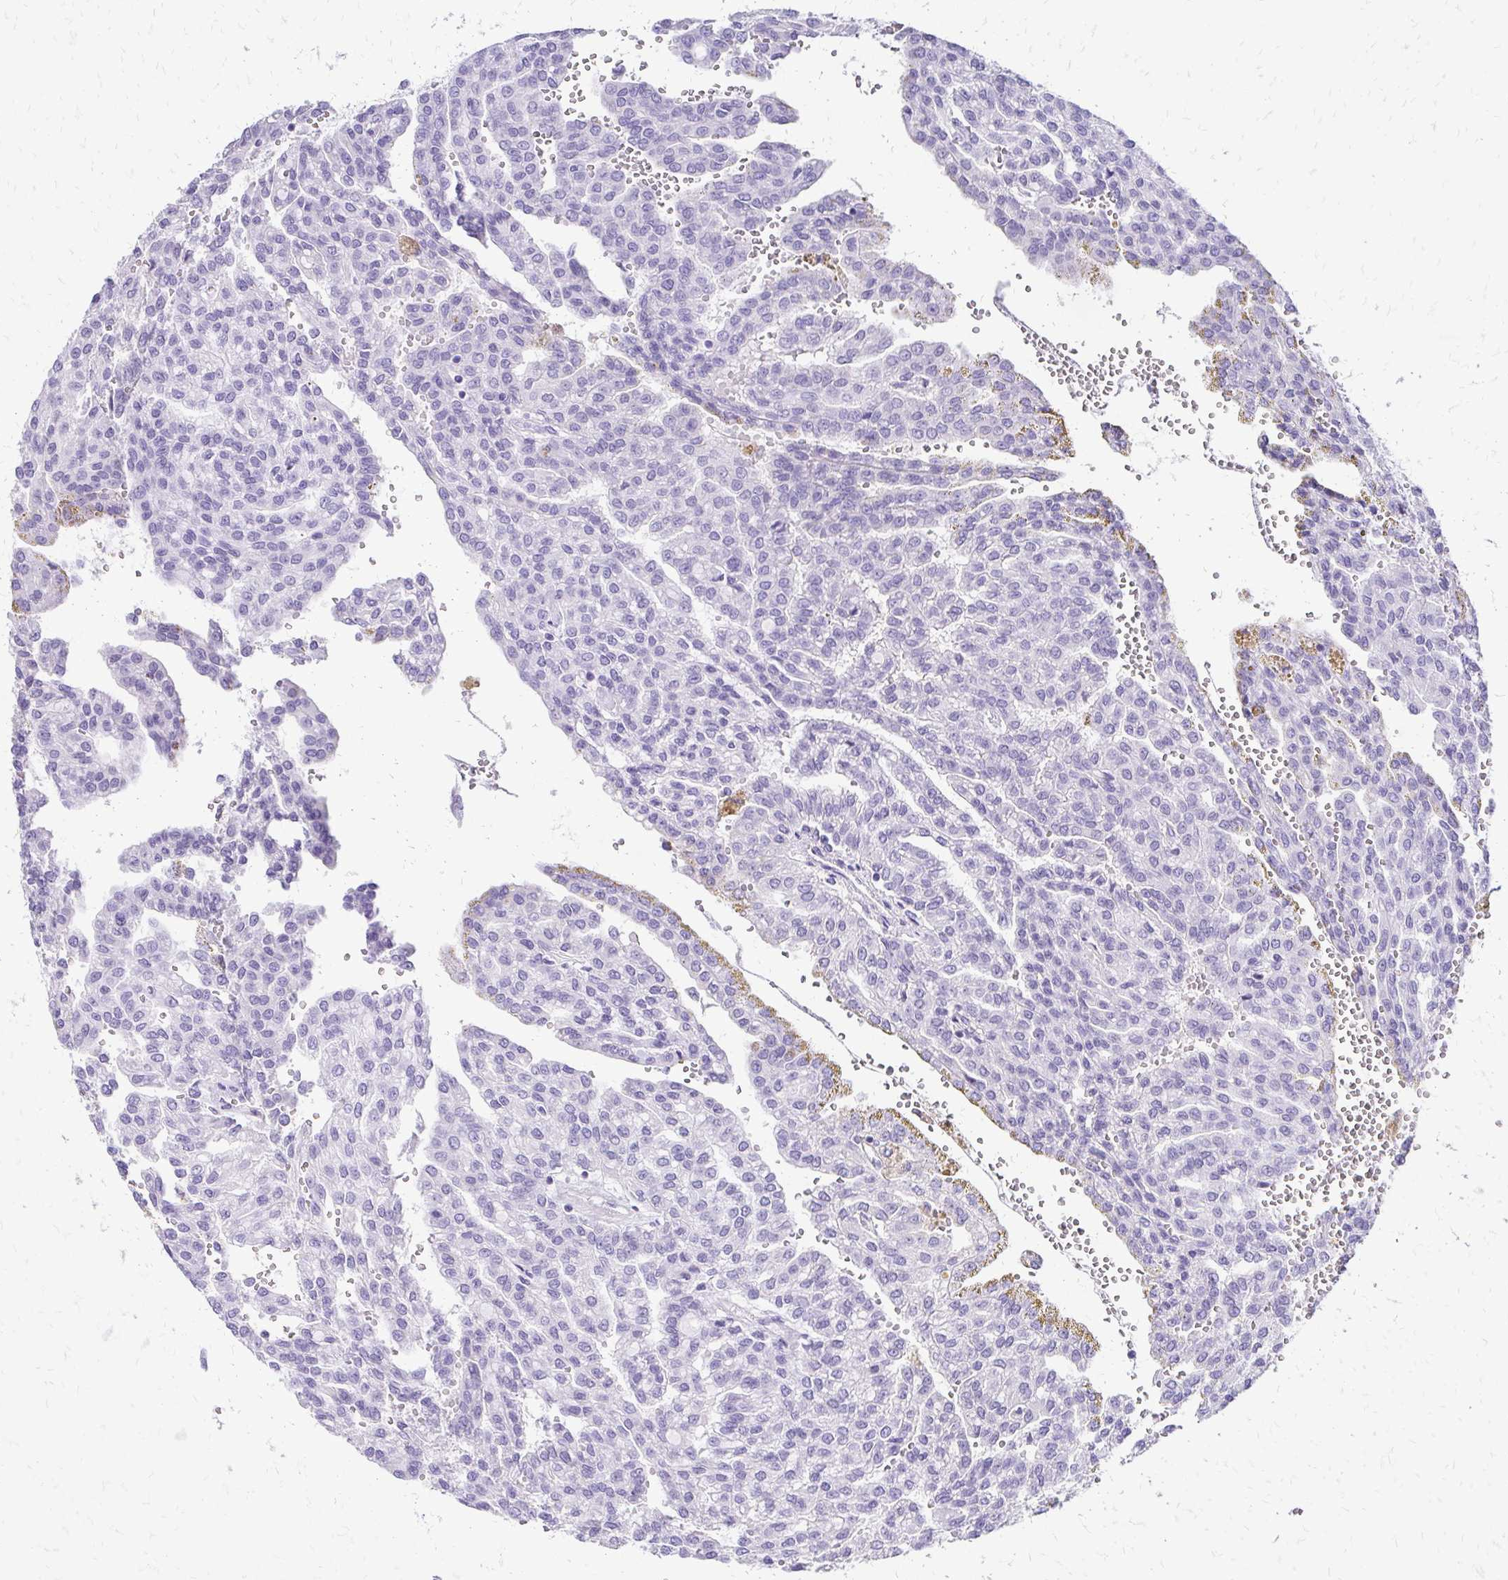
{"staining": {"intensity": "negative", "quantity": "none", "location": "none"}, "tissue": "renal cancer", "cell_type": "Tumor cells", "image_type": "cancer", "snomed": [{"axis": "morphology", "description": "Adenocarcinoma, NOS"}, {"axis": "topography", "description": "Kidney"}], "caption": "High power microscopy histopathology image of an immunohistochemistry micrograph of renal cancer (adenocarcinoma), revealing no significant staining in tumor cells.", "gene": "SLC32A1", "patient": {"sex": "male", "age": 63}}